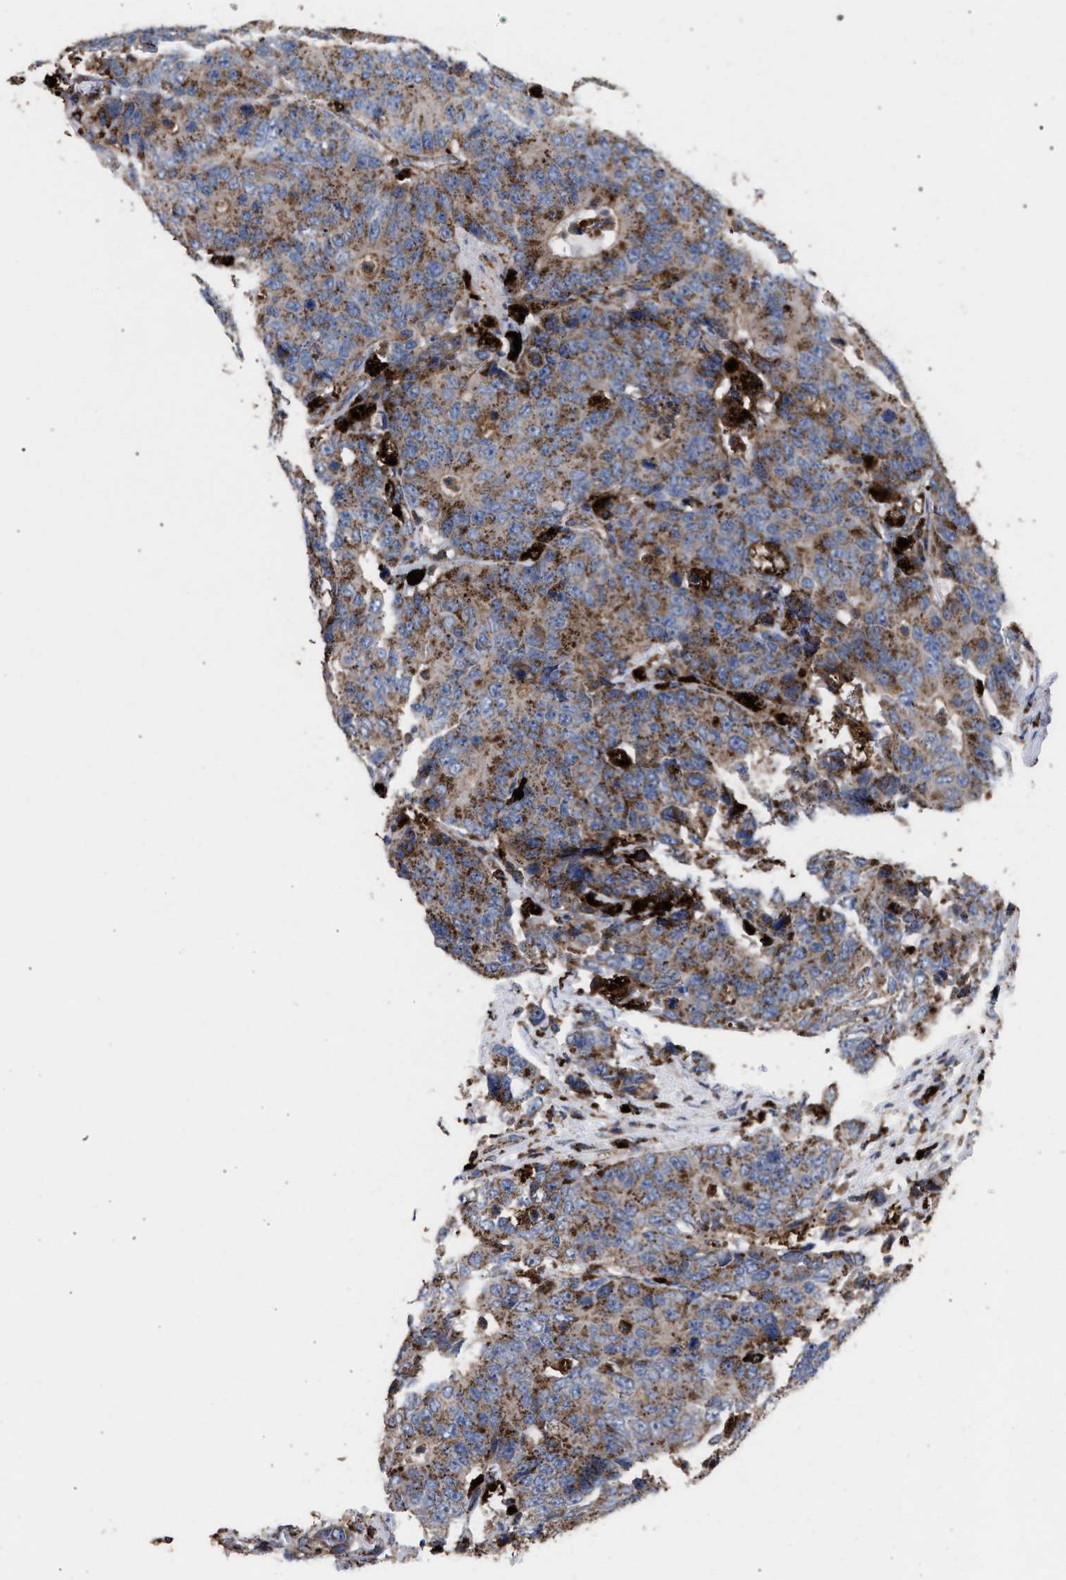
{"staining": {"intensity": "moderate", "quantity": ">75%", "location": "cytoplasmic/membranous"}, "tissue": "colorectal cancer", "cell_type": "Tumor cells", "image_type": "cancer", "snomed": [{"axis": "morphology", "description": "Adenocarcinoma, NOS"}, {"axis": "topography", "description": "Colon"}], "caption": "Protein expression analysis of colorectal cancer displays moderate cytoplasmic/membranous staining in about >75% of tumor cells. (Brightfield microscopy of DAB IHC at high magnification).", "gene": "PPT1", "patient": {"sex": "female", "age": 86}}